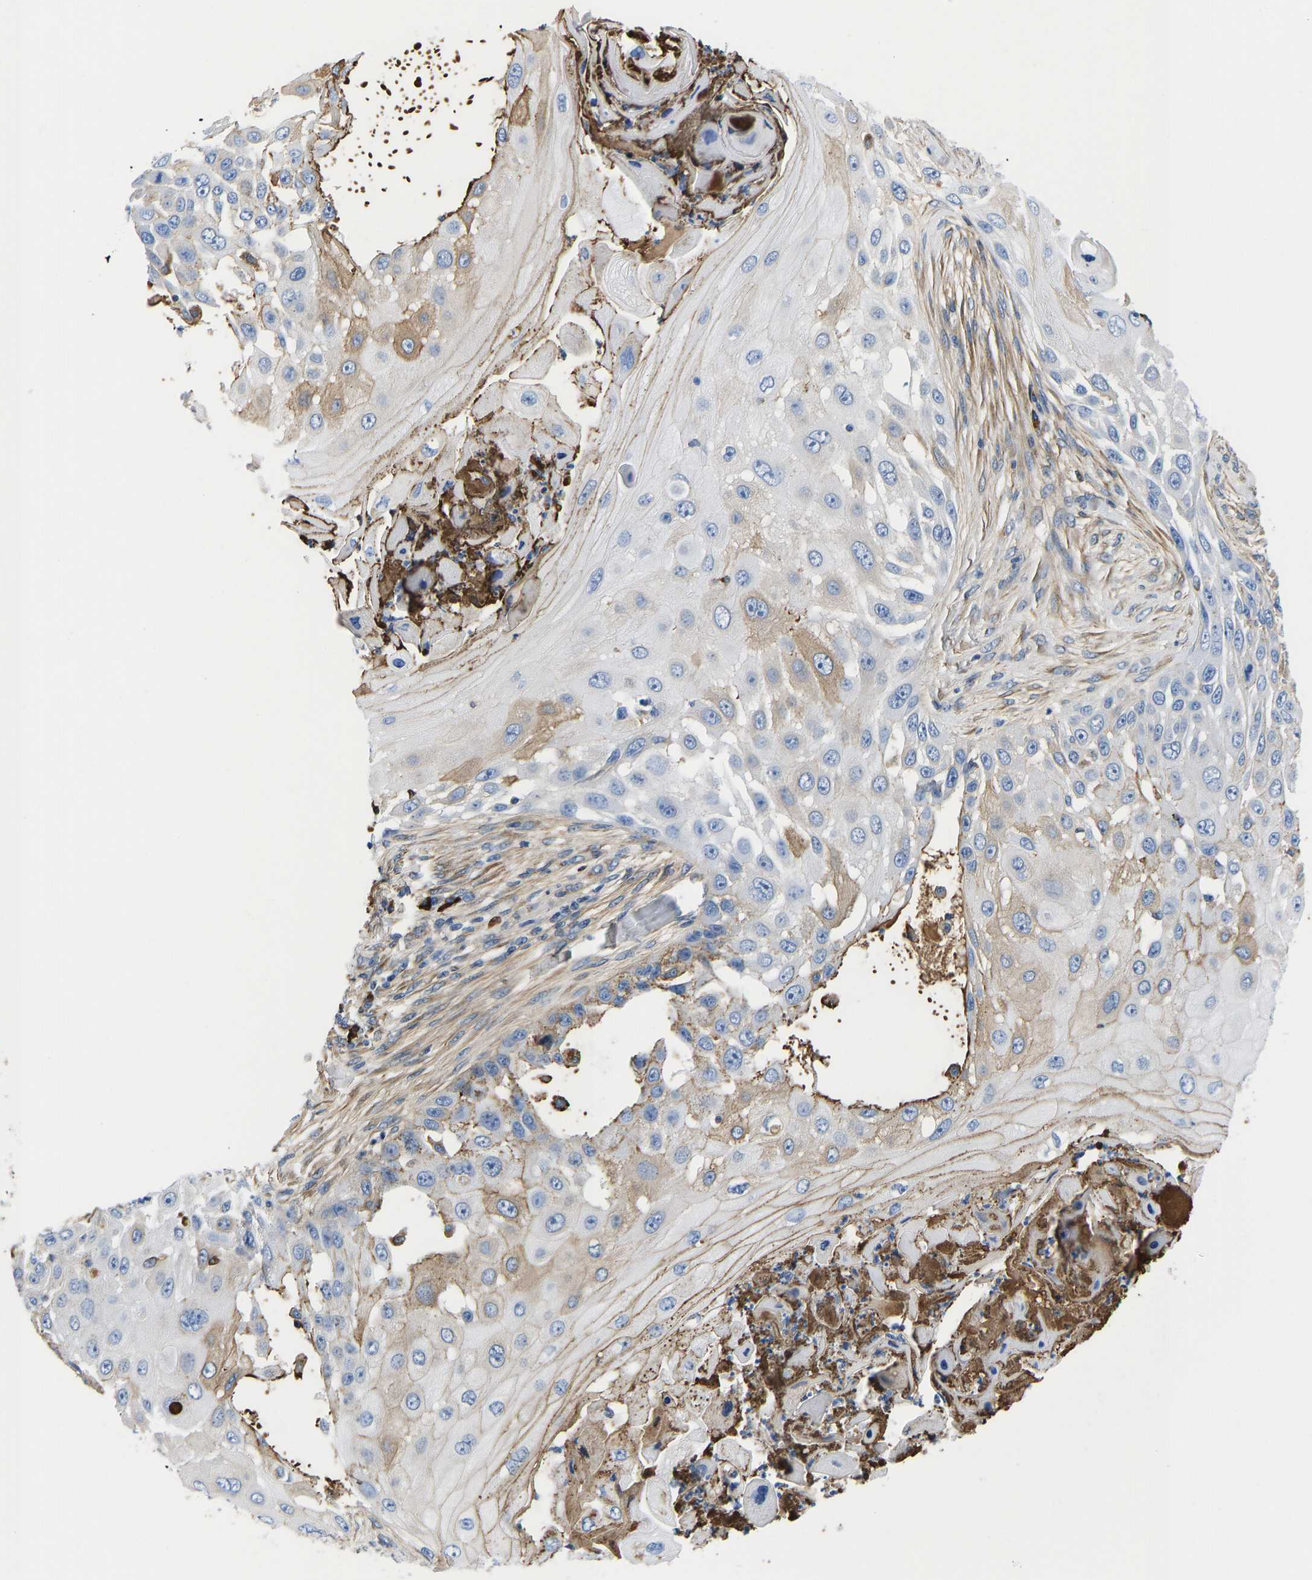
{"staining": {"intensity": "moderate", "quantity": "<25%", "location": "cytoplasmic/membranous"}, "tissue": "skin cancer", "cell_type": "Tumor cells", "image_type": "cancer", "snomed": [{"axis": "morphology", "description": "Squamous cell carcinoma, NOS"}, {"axis": "topography", "description": "Skin"}], "caption": "IHC of human squamous cell carcinoma (skin) exhibits low levels of moderate cytoplasmic/membranous expression in approximately <25% of tumor cells.", "gene": "HSPG2", "patient": {"sex": "female", "age": 44}}